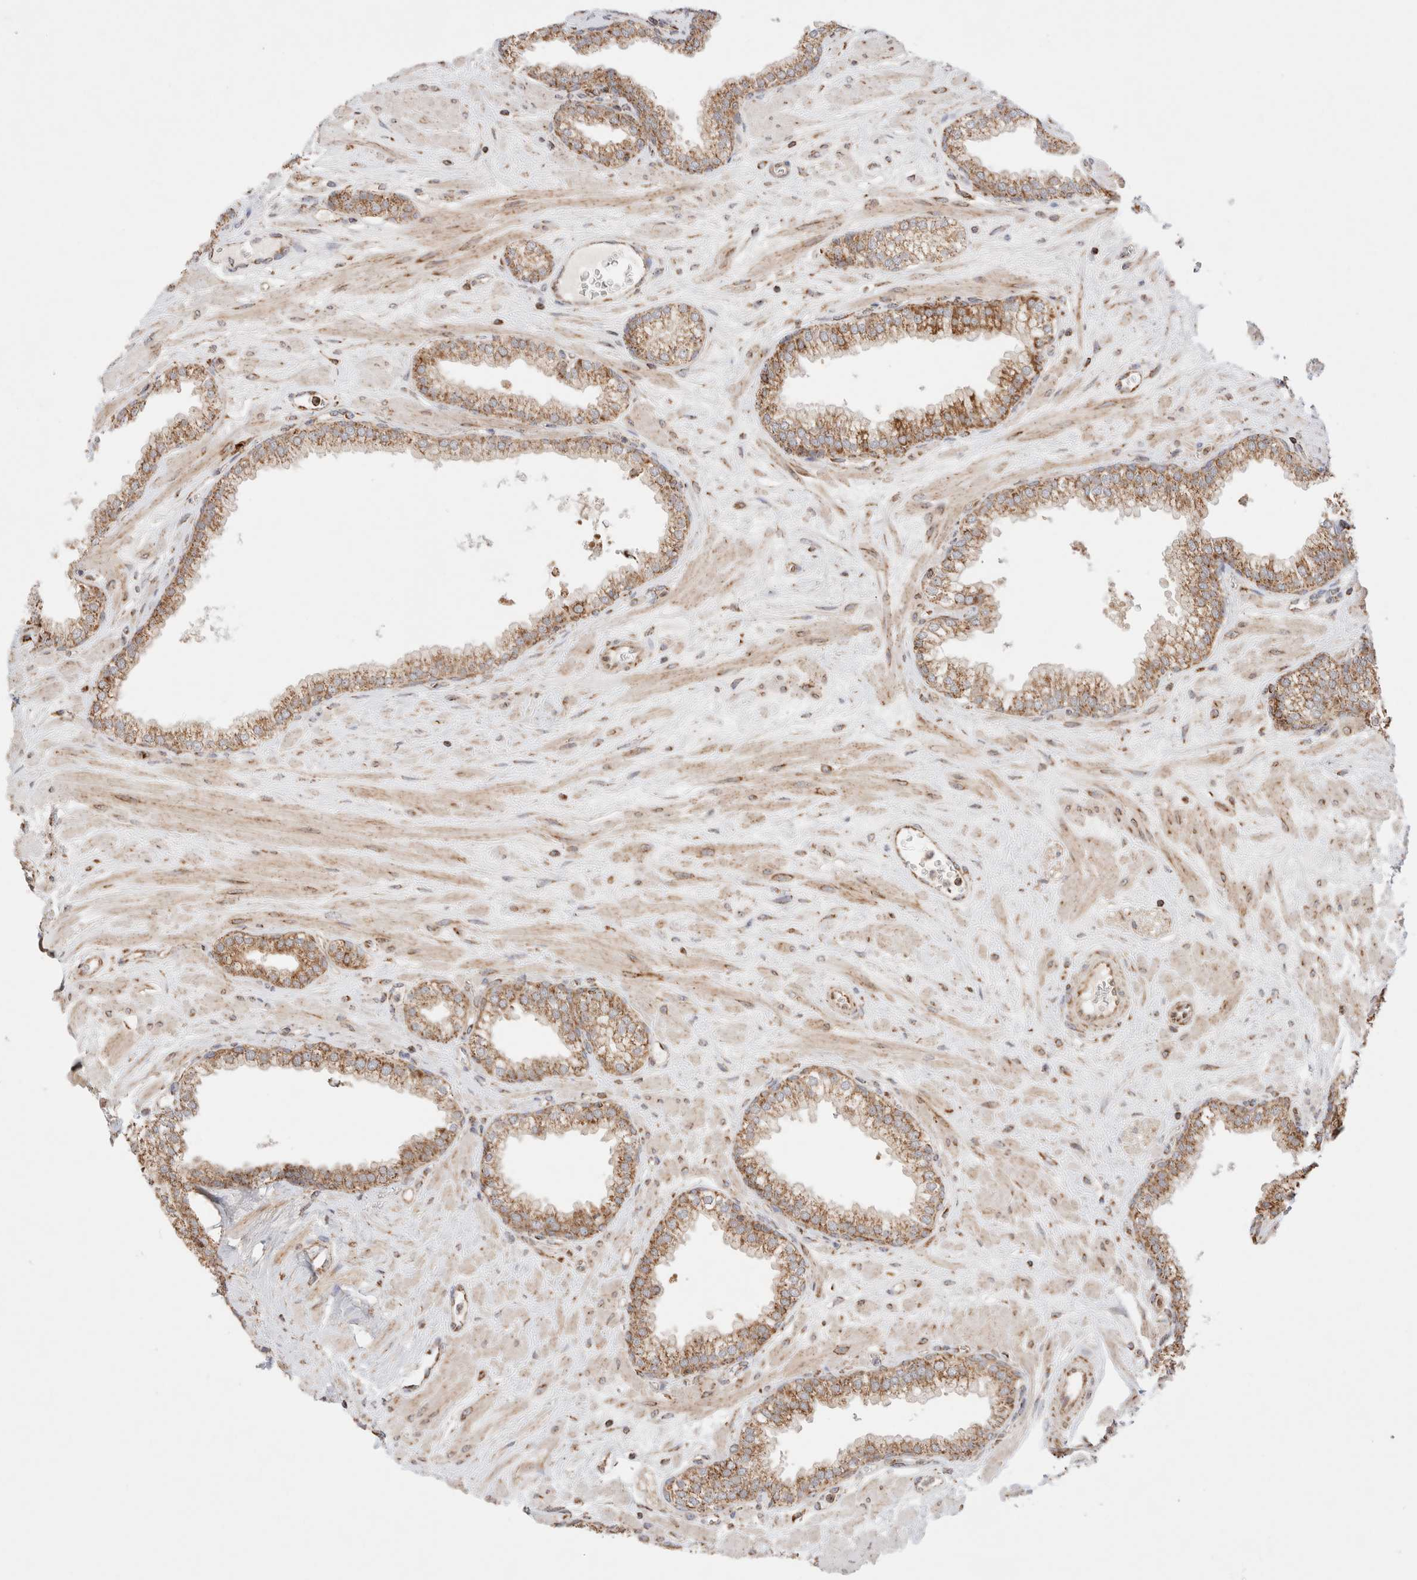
{"staining": {"intensity": "moderate", "quantity": ">75%", "location": "cytoplasmic/membranous"}, "tissue": "prostate", "cell_type": "Glandular cells", "image_type": "normal", "snomed": [{"axis": "morphology", "description": "Normal tissue, NOS"}, {"axis": "morphology", "description": "Urothelial carcinoma, Low grade"}, {"axis": "topography", "description": "Urinary bladder"}, {"axis": "topography", "description": "Prostate"}], "caption": "This histopathology image demonstrates normal prostate stained with immunohistochemistry to label a protein in brown. The cytoplasmic/membranous of glandular cells show moderate positivity for the protein. Nuclei are counter-stained blue.", "gene": "TMPPE", "patient": {"sex": "male", "age": 60}}